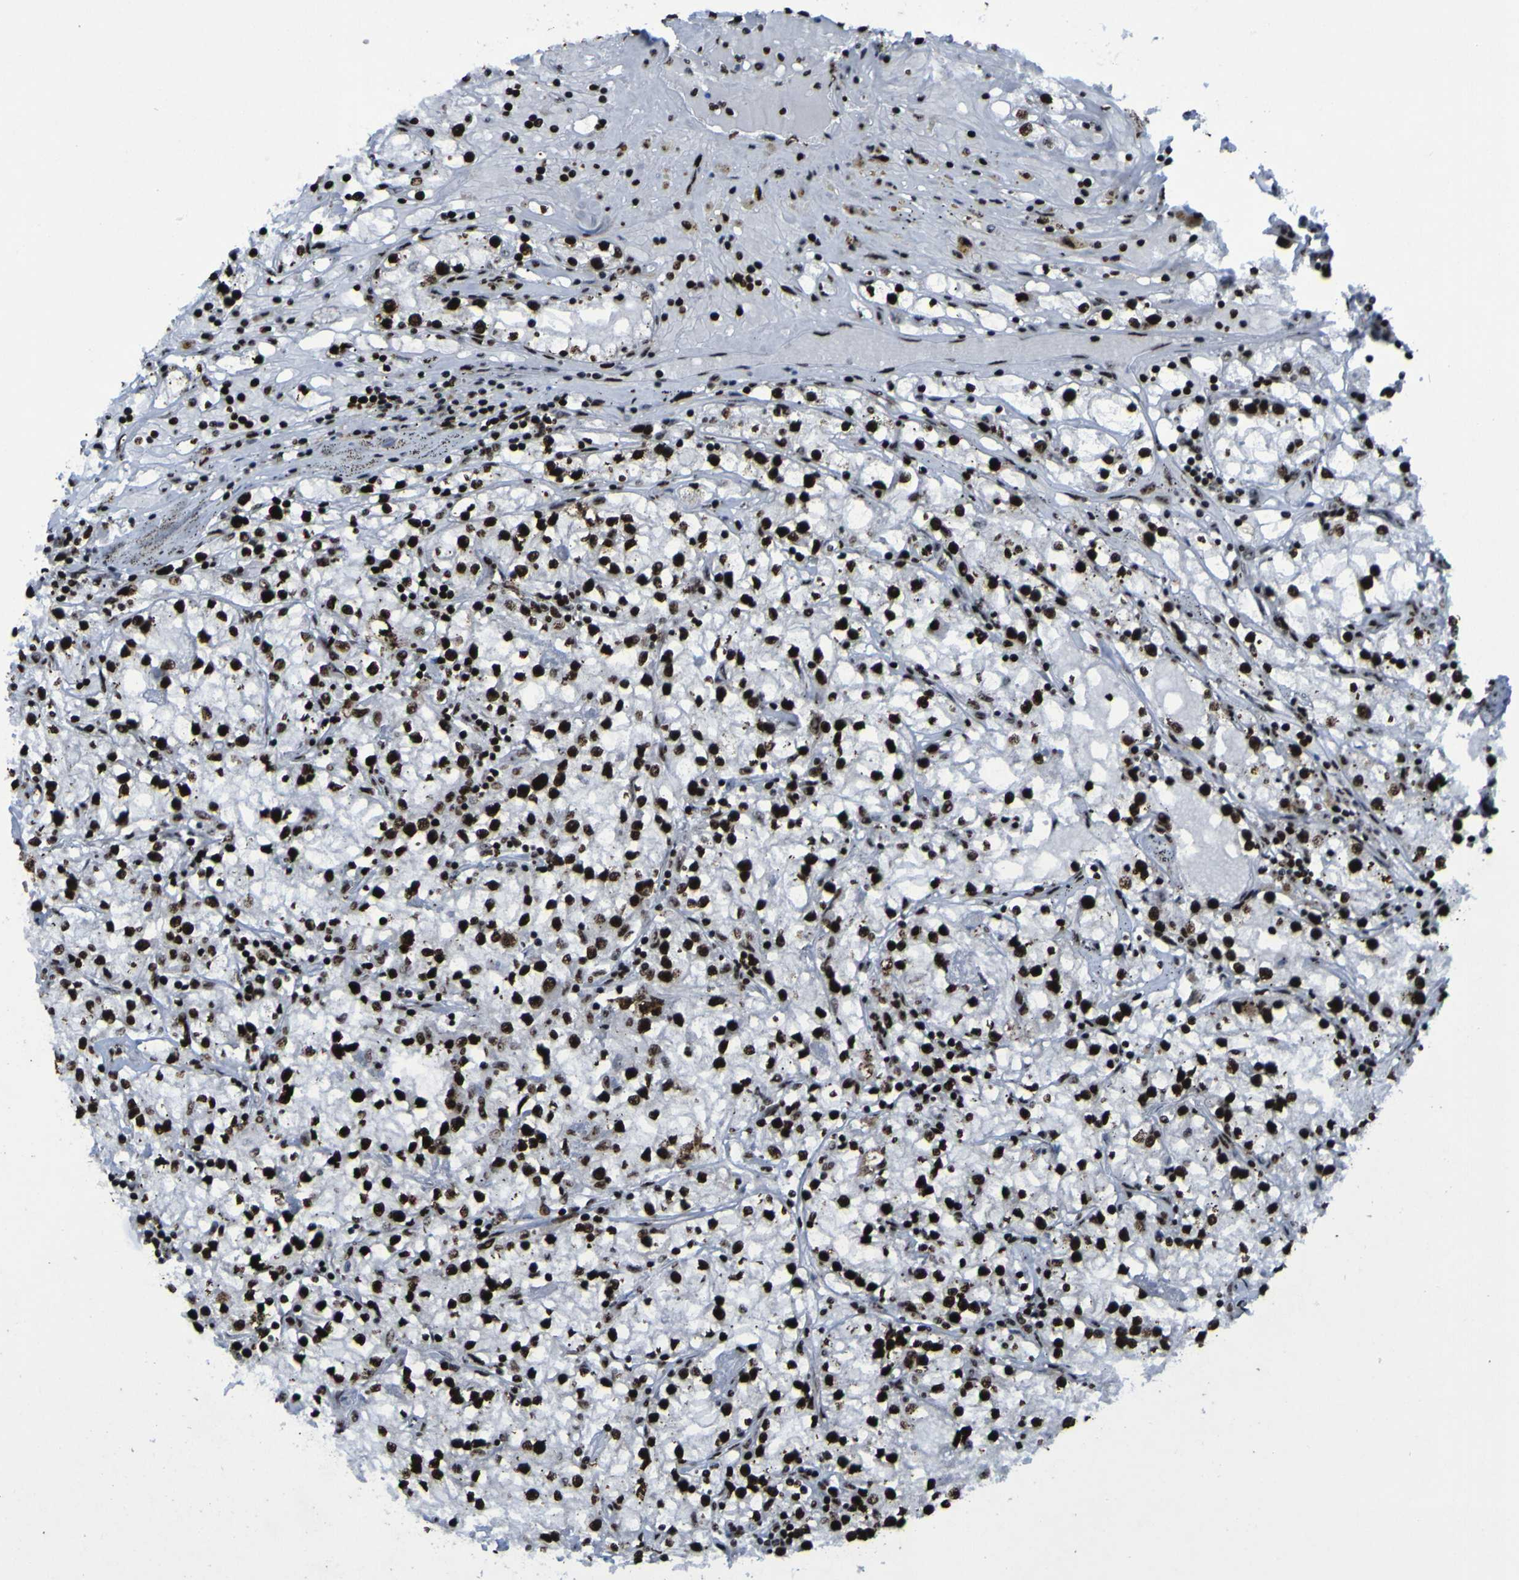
{"staining": {"intensity": "strong", "quantity": ">75%", "location": "nuclear"}, "tissue": "renal cancer", "cell_type": "Tumor cells", "image_type": "cancer", "snomed": [{"axis": "morphology", "description": "Adenocarcinoma, NOS"}, {"axis": "topography", "description": "Kidney"}], "caption": "Protein expression analysis of human renal cancer (adenocarcinoma) reveals strong nuclear staining in about >75% of tumor cells.", "gene": "NPM1", "patient": {"sex": "male", "age": 56}}